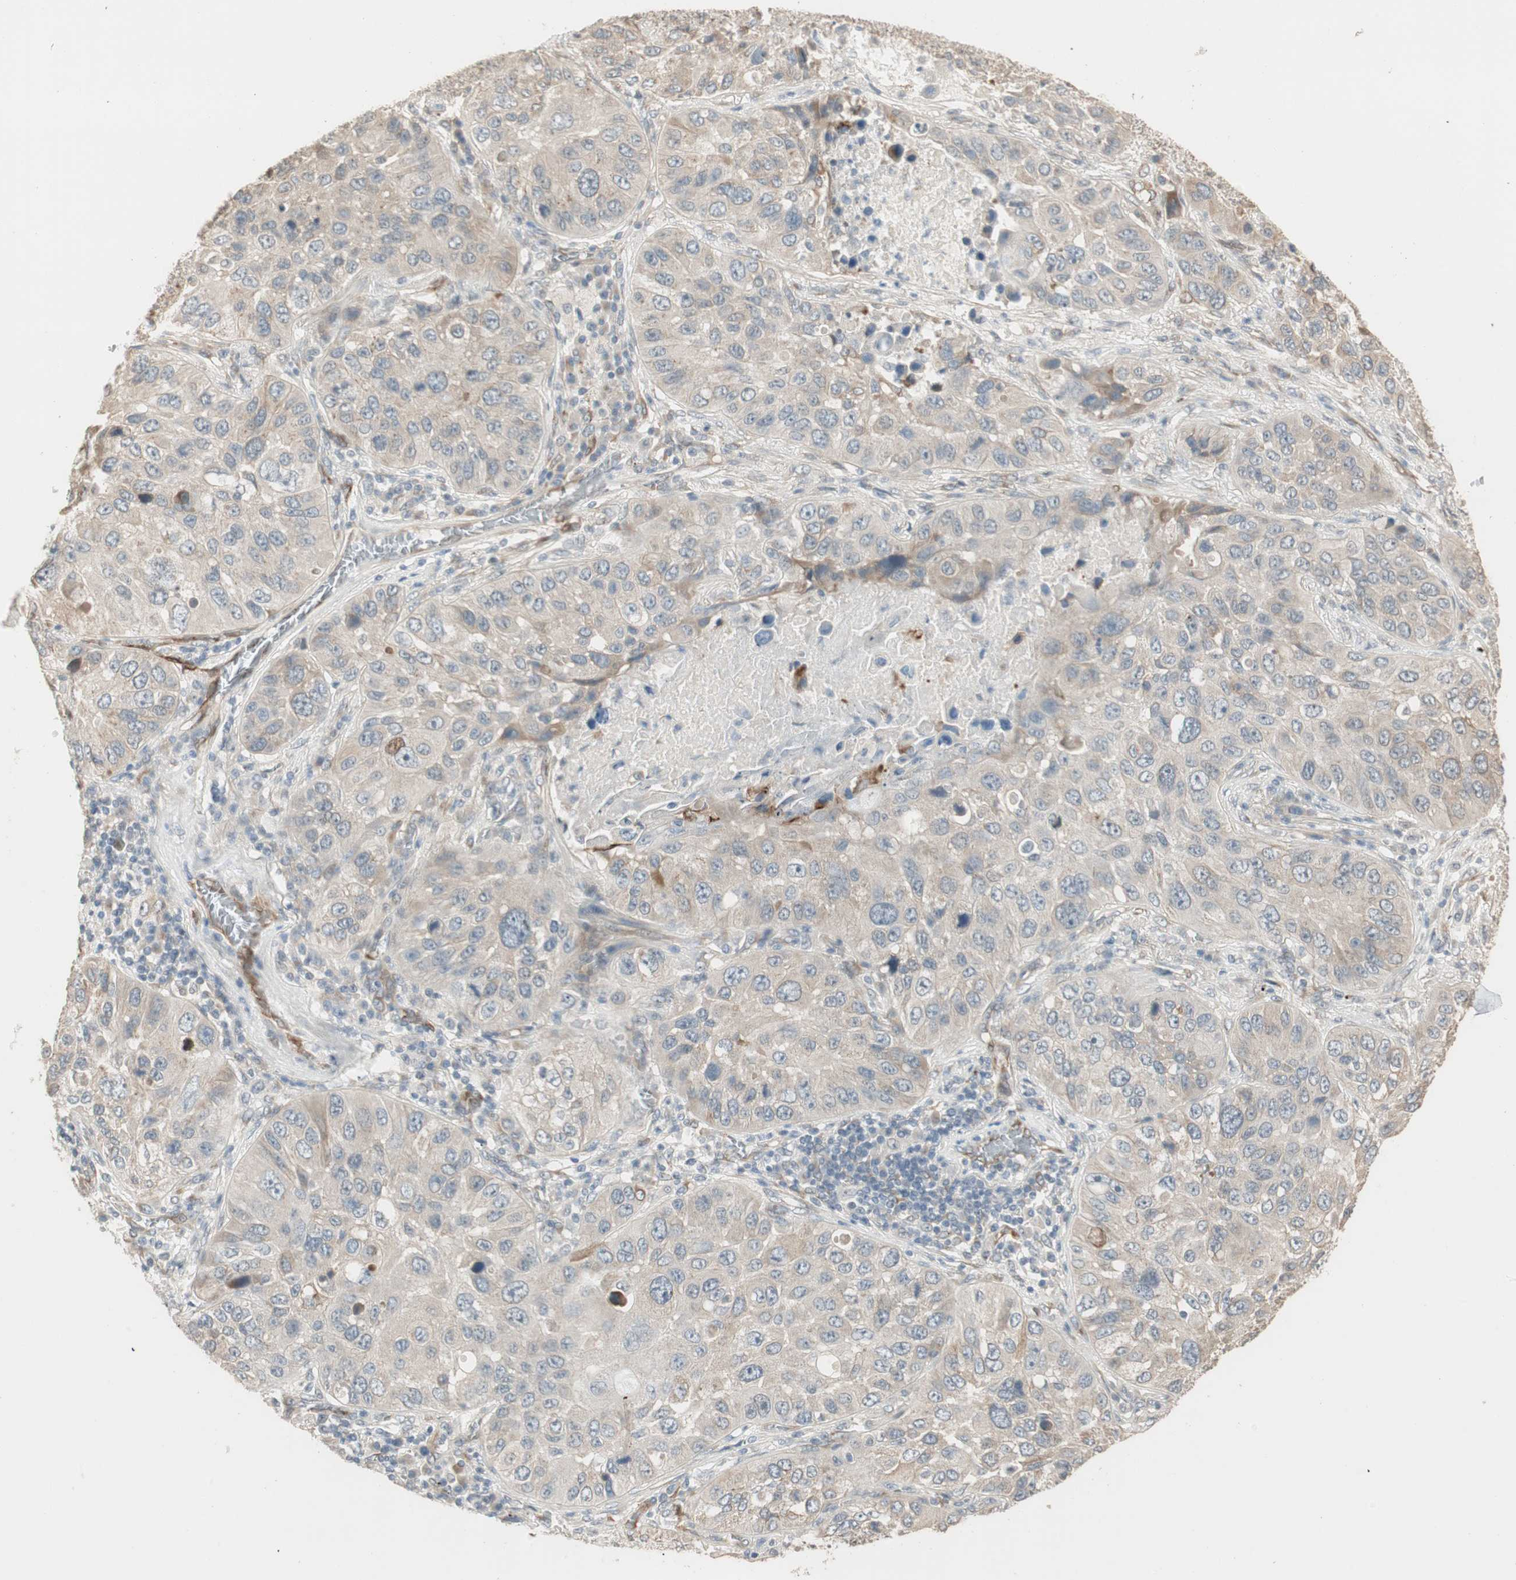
{"staining": {"intensity": "weak", "quantity": "25%-75%", "location": "cytoplasmic/membranous"}, "tissue": "lung cancer", "cell_type": "Tumor cells", "image_type": "cancer", "snomed": [{"axis": "morphology", "description": "Squamous cell carcinoma, NOS"}, {"axis": "topography", "description": "Lung"}], "caption": "Human lung squamous cell carcinoma stained for a protein (brown) shows weak cytoplasmic/membranous positive expression in approximately 25%-75% of tumor cells.", "gene": "TASOR", "patient": {"sex": "male", "age": 57}}